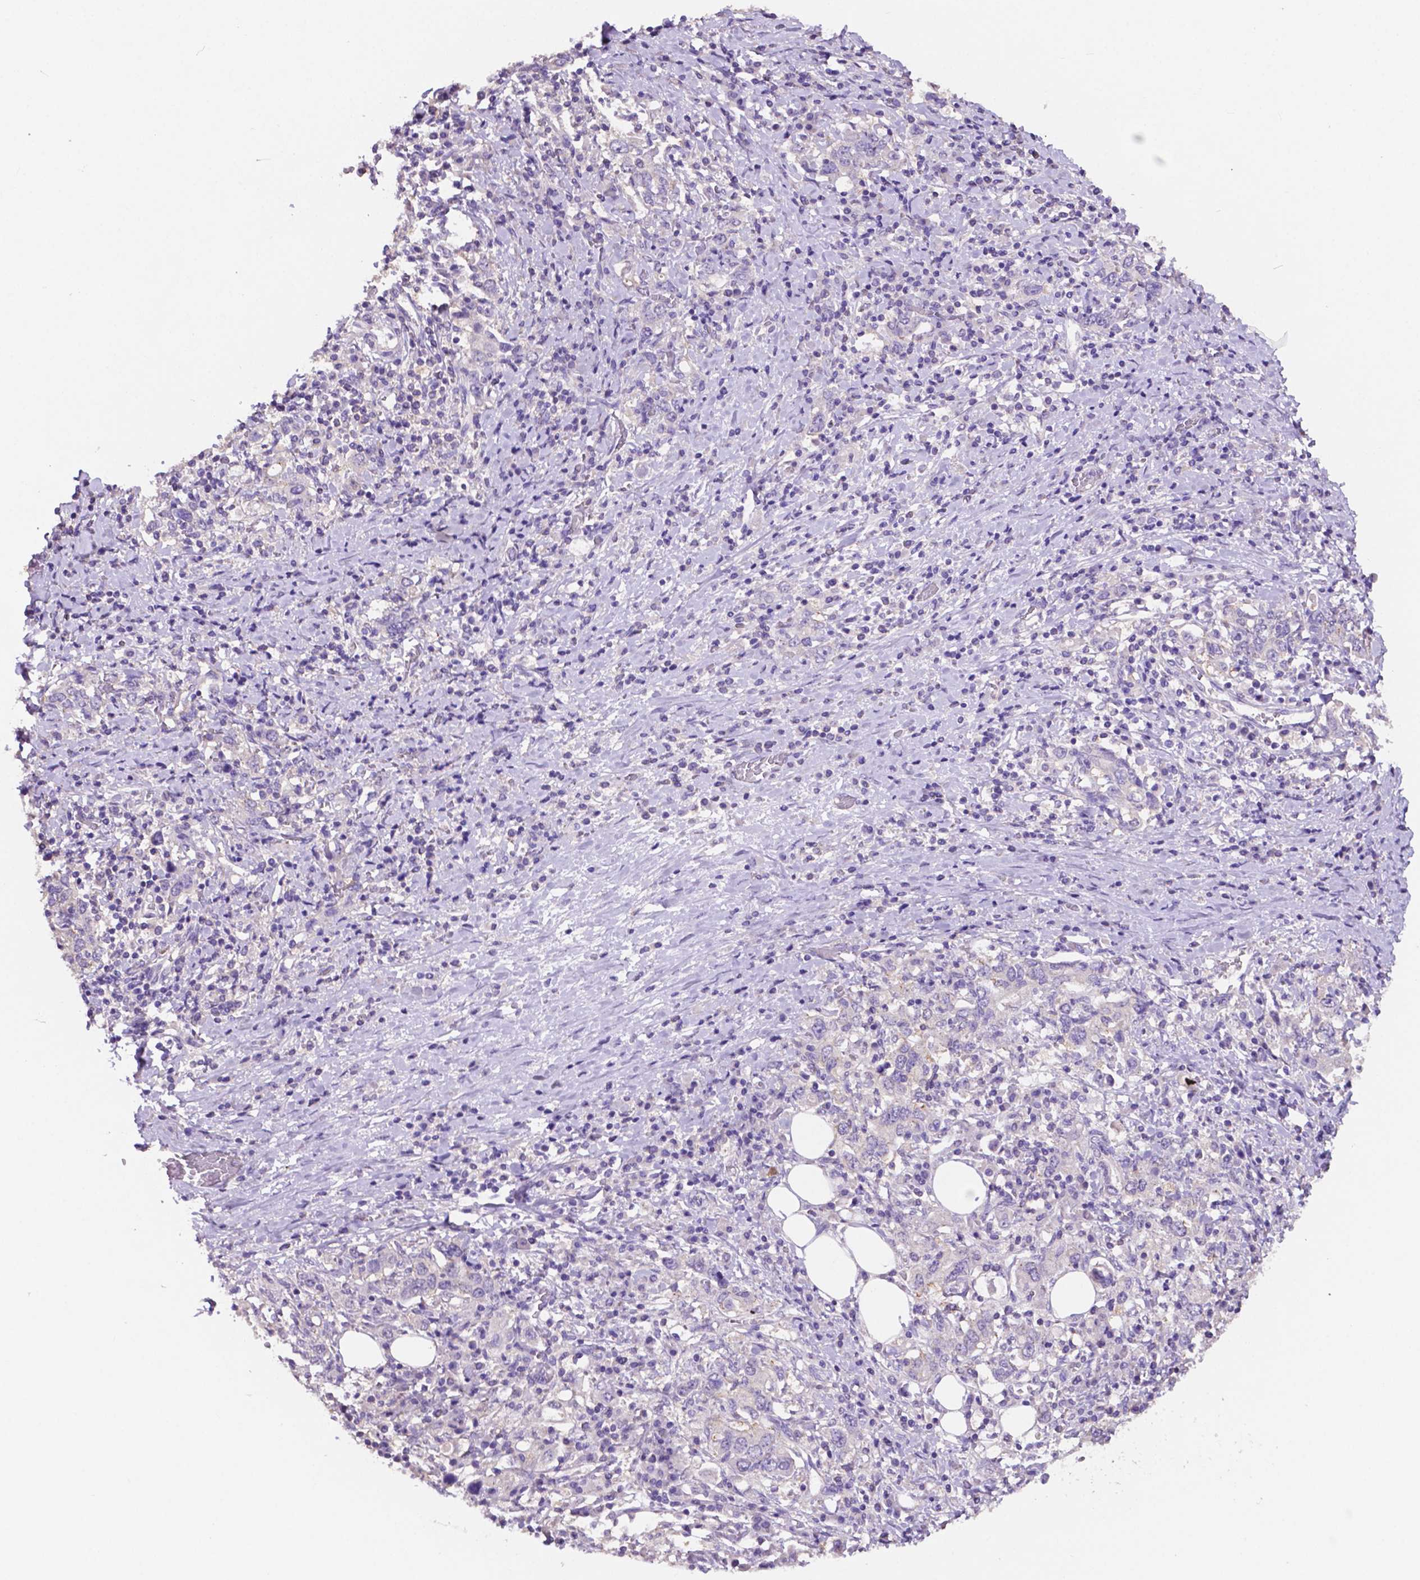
{"staining": {"intensity": "negative", "quantity": "none", "location": "none"}, "tissue": "stomach cancer", "cell_type": "Tumor cells", "image_type": "cancer", "snomed": [{"axis": "morphology", "description": "Adenocarcinoma, NOS"}, {"axis": "topography", "description": "Stomach, upper"}, {"axis": "topography", "description": "Stomach"}], "caption": "The histopathology image reveals no significant expression in tumor cells of adenocarcinoma (stomach). The staining is performed using DAB brown chromogen with nuclei counter-stained in using hematoxylin.", "gene": "PRPS2", "patient": {"sex": "male", "age": 62}}